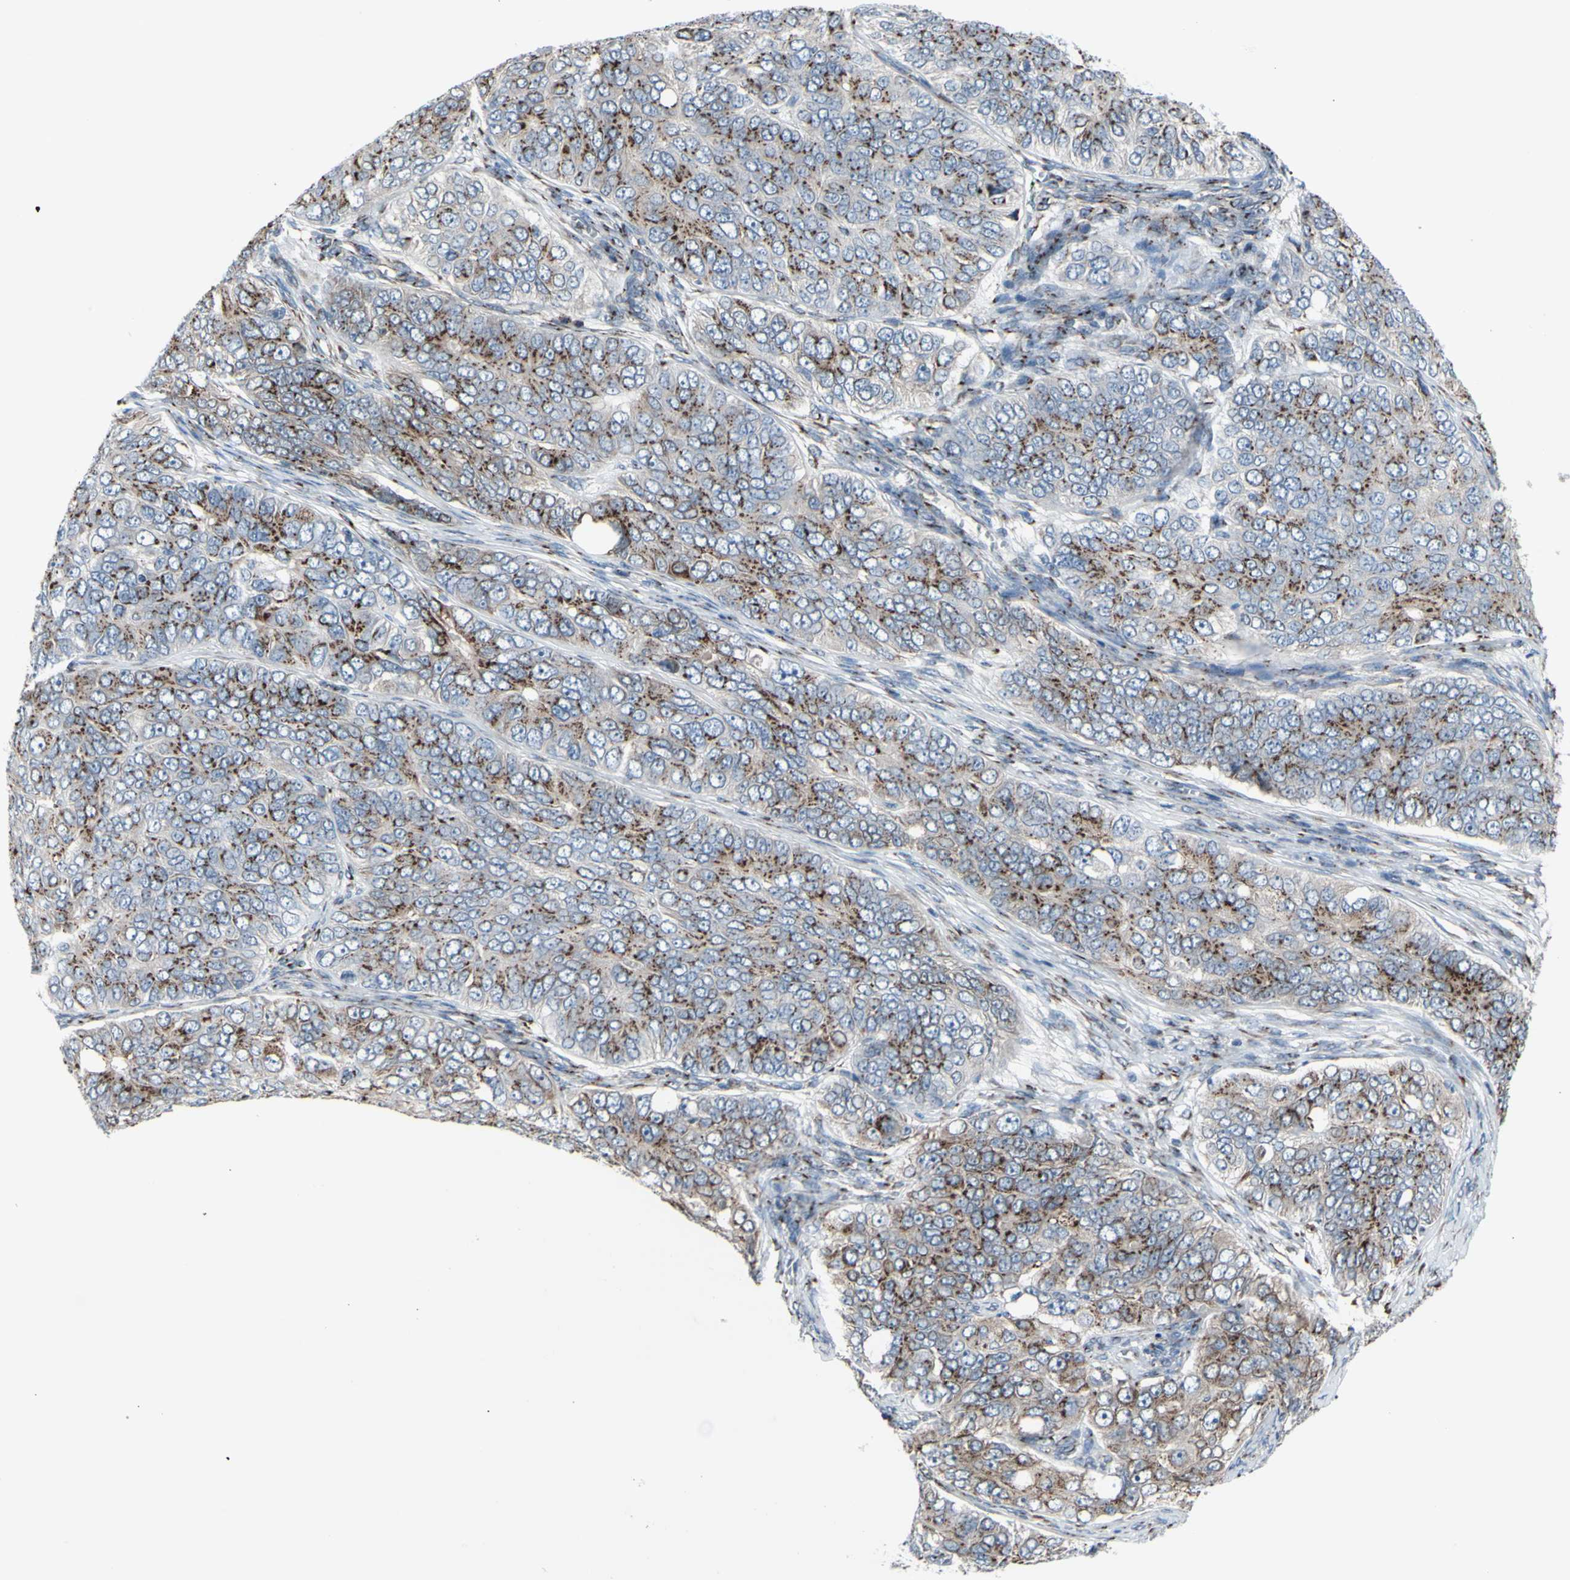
{"staining": {"intensity": "strong", "quantity": ">75%", "location": "cytoplasmic/membranous"}, "tissue": "ovarian cancer", "cell_type": "Tumor cells", "image_type": "cancer", "snomed": [{"axis": "morphology", "description": "Carcinoma, endometroid"}, {"axis": "topography", "description": "Ovary"}], "caption": "Ovarian endometroid carcinoma stained for a protein (brown) exhibits strong cytoplasmic/membranous positive expression in approximately >75% of tumor cells.", "gene": "GLG1", "patient": {"sex": "female", "age": 51}}